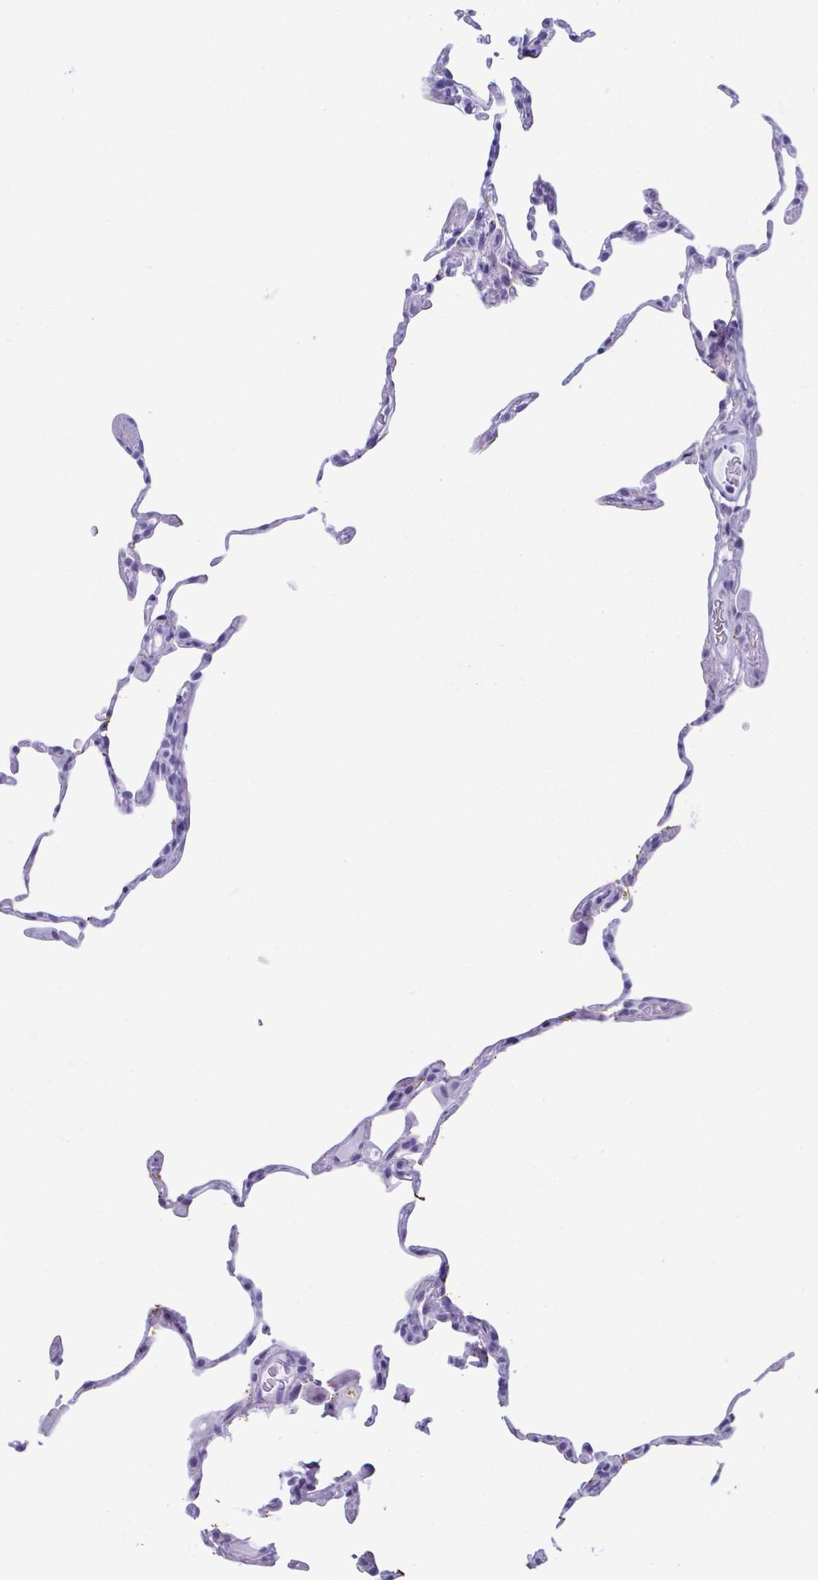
{"staining": {"intensity": "moderate", "quantity": "<25%", "location": "cytoplasmic/membranous"}, "tissue": "lung", "cell_type": "Alveolar cells", "image_type": "normal", "snomed": [{"axis": "morphology", "description": "Normal tissue, NOS"}, {"axis": "topography", "description": "Lung"}], "caption": "Lung stained with a brown dye exhibits moderate cytoplasmic/membranous positive positivity in about <25% of alveolar cells.", "gene": "ZFP64", "patient": {"sex": "female", "age": 57}}